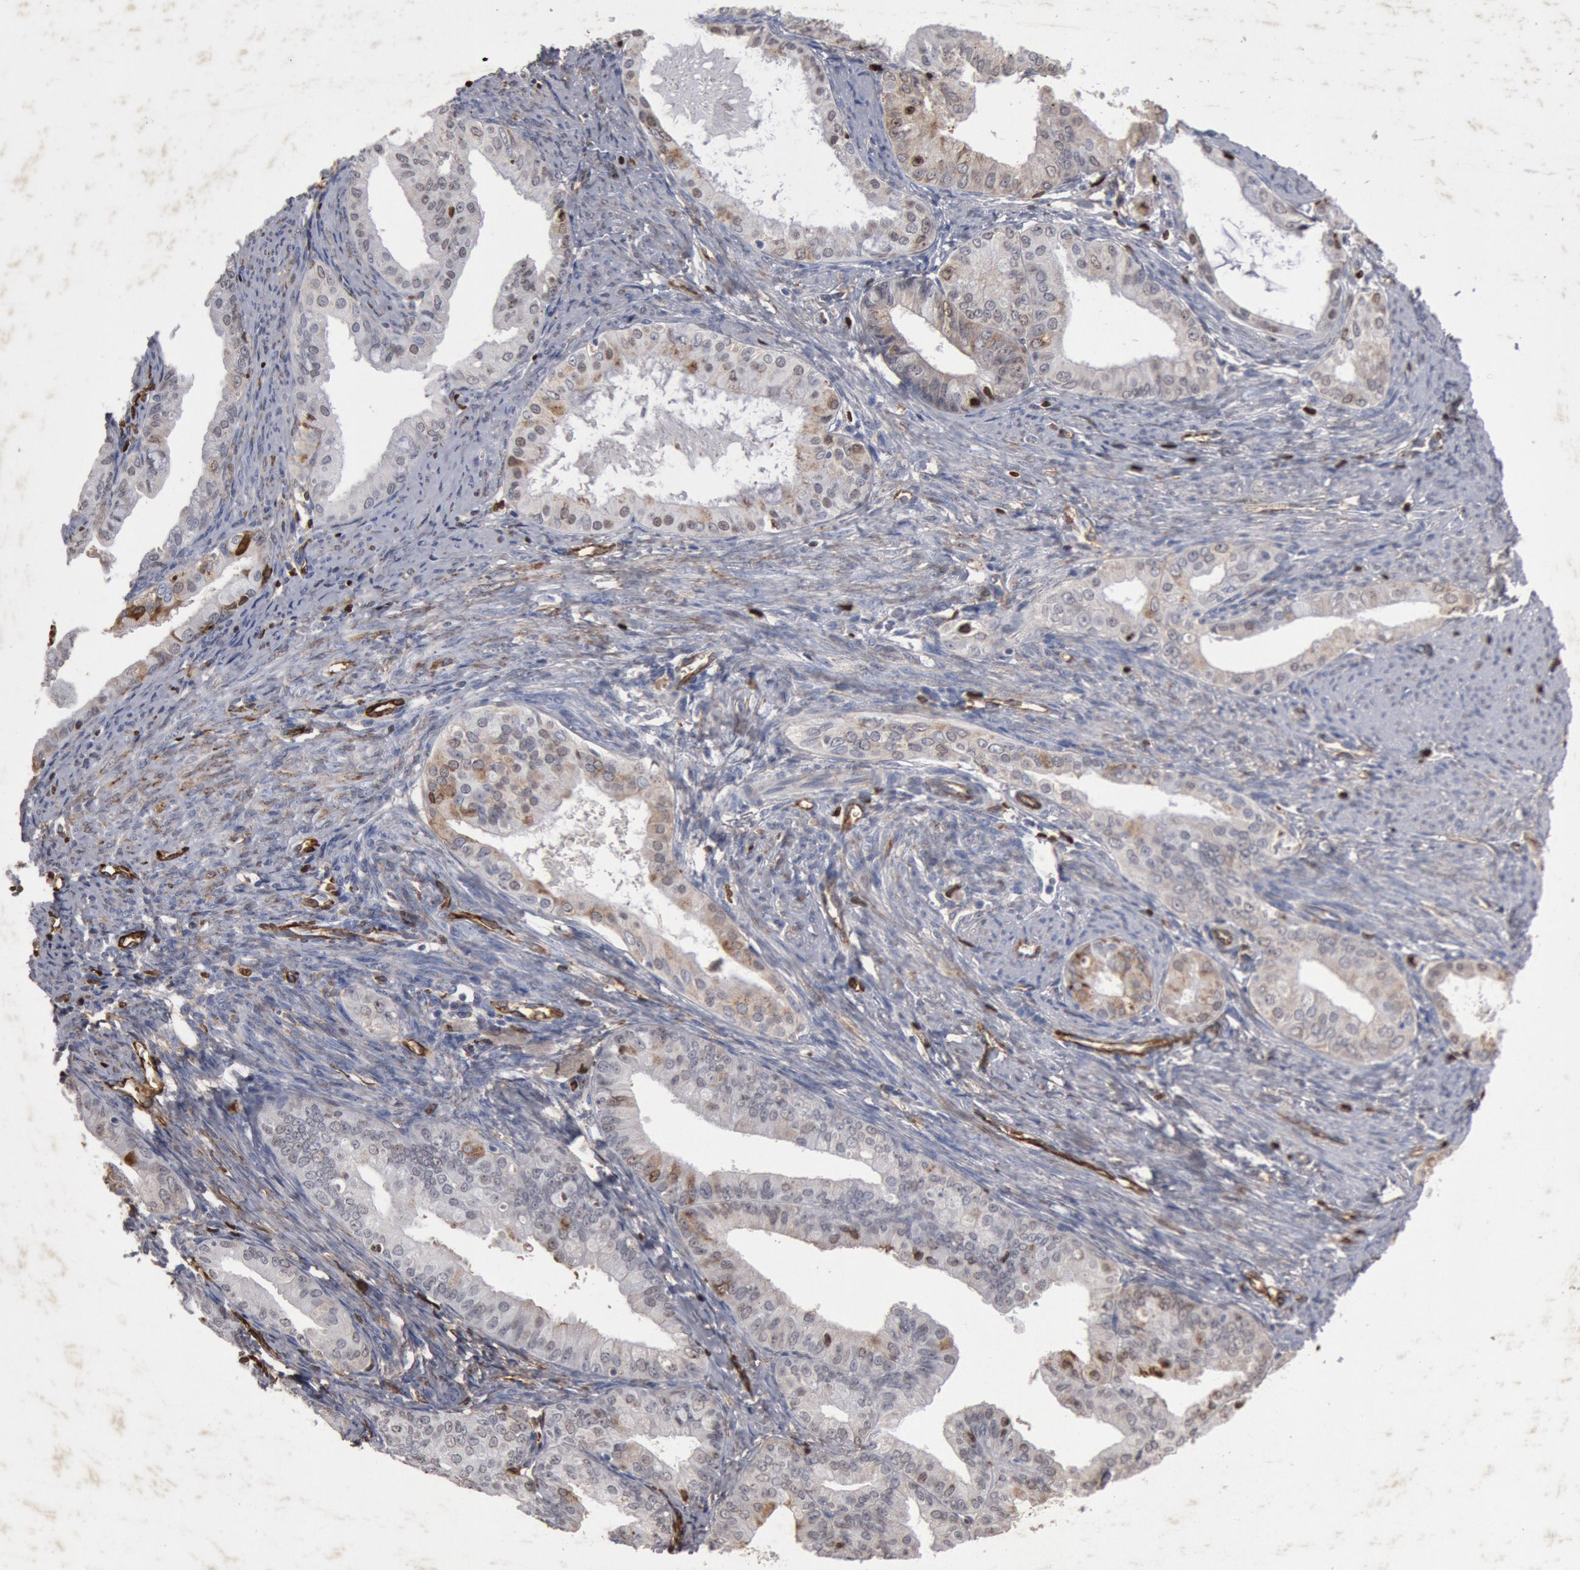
{"staining": {"intensity": "weak", "quantity": "25%-75%", "location": "cytoplasmic/membranous,nuclear"}, "tissue": "endometrial cancer", "cell_type": "Tumor cells", "image_type": "cancer", "snomed": [{"axis": "morphology", "description": "Adenocarcinoma, NOS"}, {"axis": "topography", "description": "Endometrium"}], "caption": "Endometrial cancer (adenocarcinoma) tissue shows weak cytoplasmic/membranous and nuclear positivity in about 25%-75% of tumor cells, visualized by immunohistochemistry.", "gene": "FOXA2", "patient": {"sex": "female", "age": 76}}